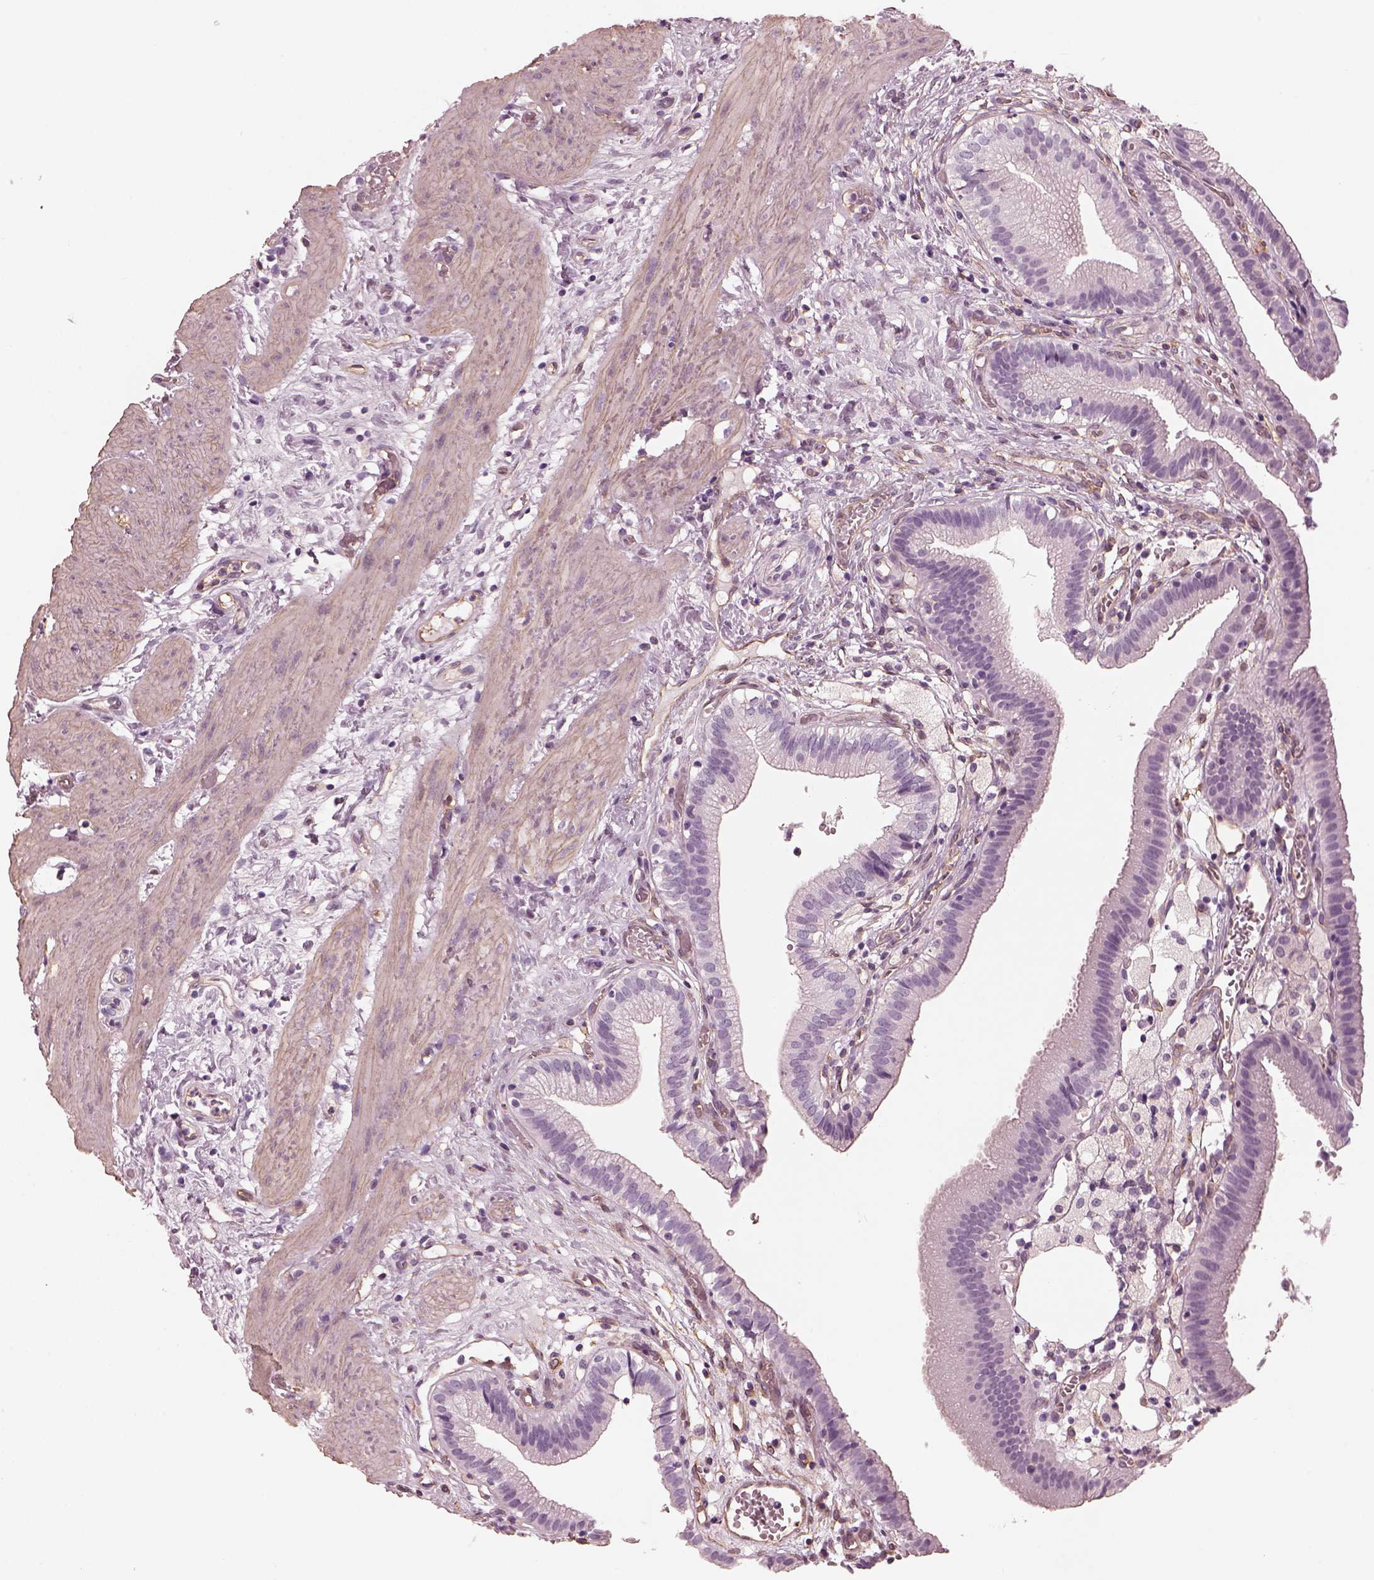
{"staining": {"intensity": "negative", "quantity": "none", "location": "none"}, "tissue": "gallbladder", "cell_type": "Glandular cells", "image_type": "normal", "snomed": [{"axis": "morphology", "description": "Normal tissue, NOS"}, {"axis": "topography", "description": "Gallbladder"}], "caption": "Gallbladder stained for a protein using immunohistochemistry demonstrates no staining glandular cells.", "gene": "EIF4E1B", "patient": {"sex": "female", "age": 24}}